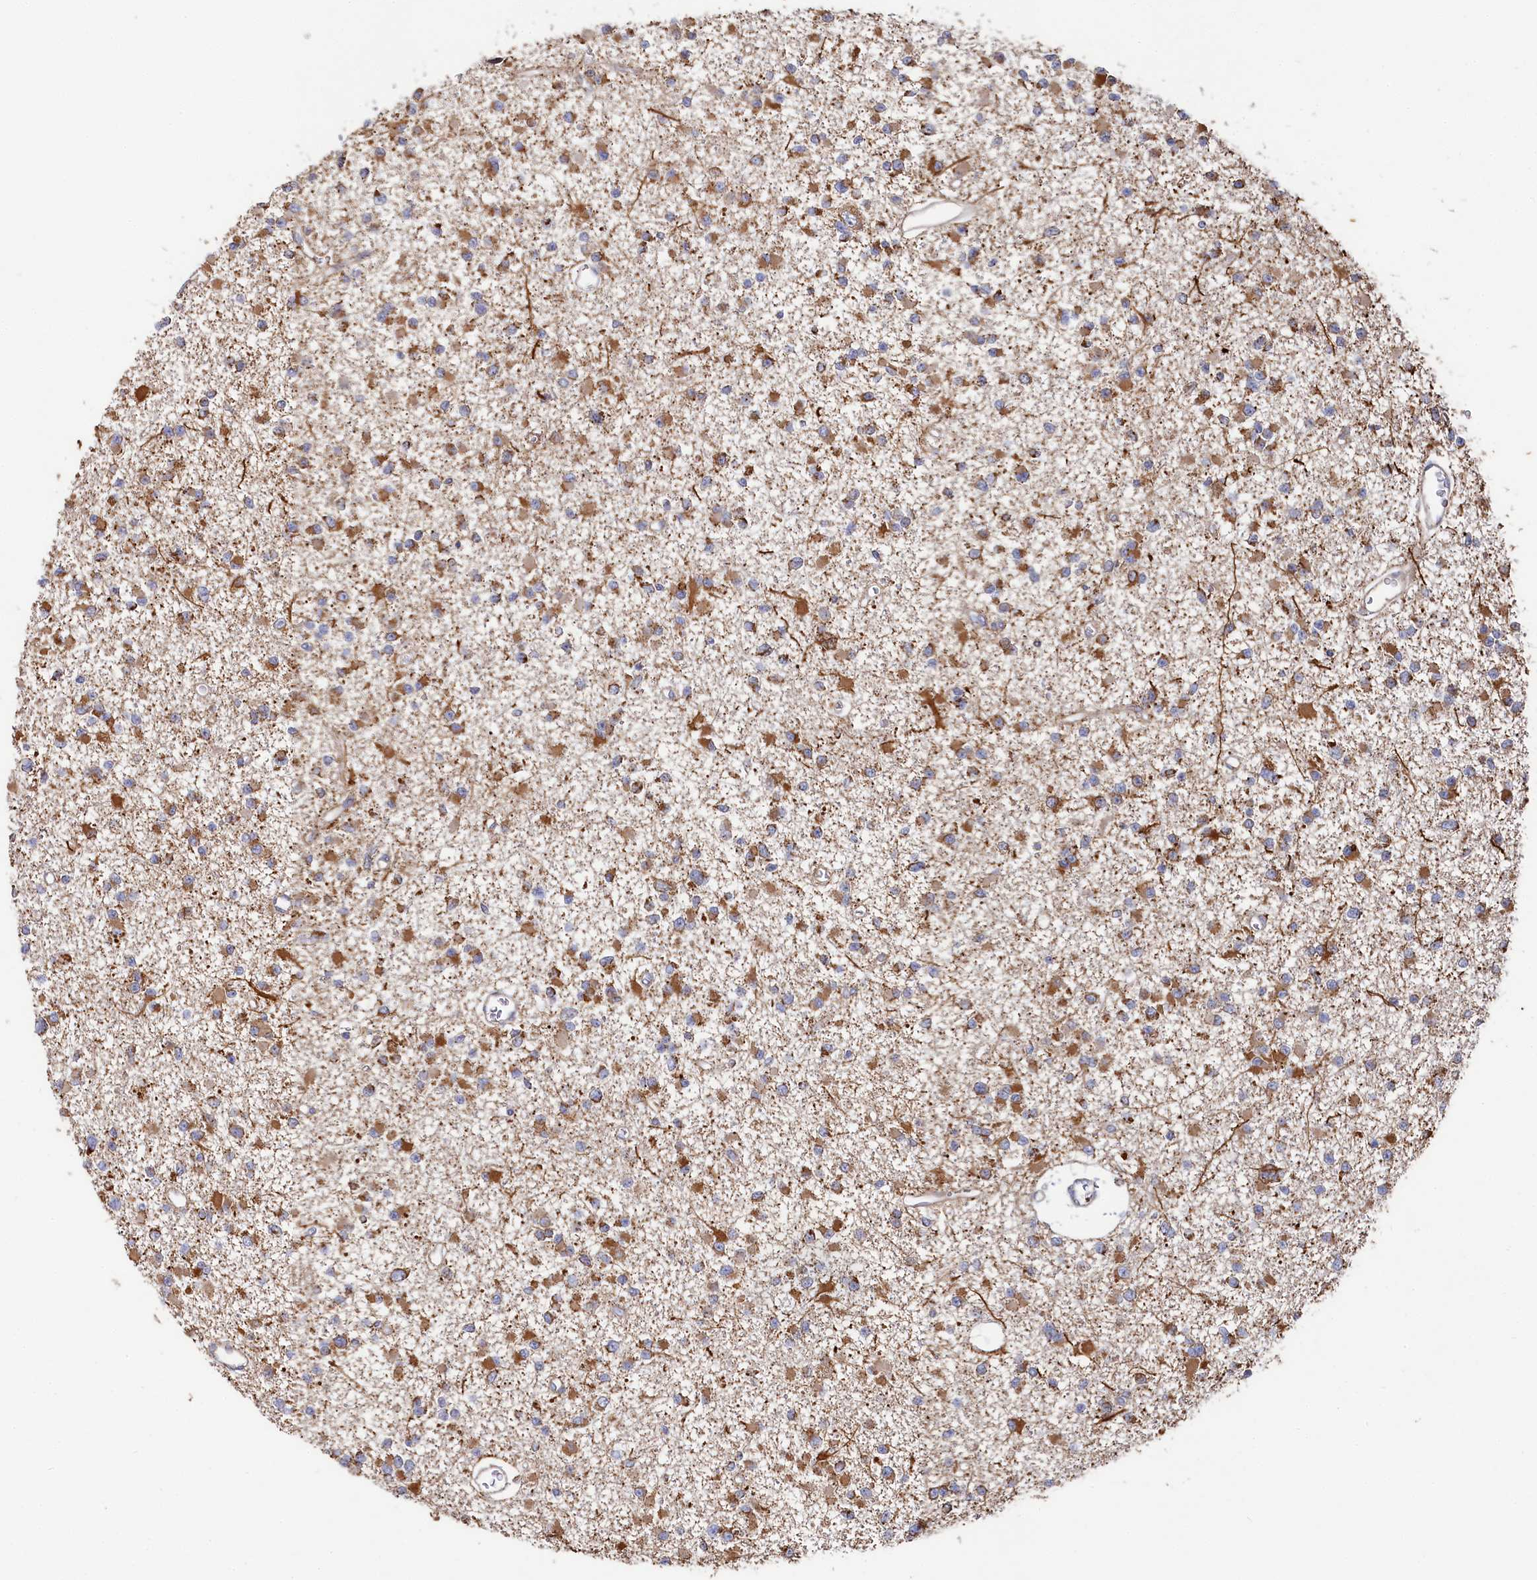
{"staining": {"intensity": "moderate", "quantity": ">75%", "location": "cytoplasmic/membranous"}, "tissue": "glioma", "cell_type": "Tumor cells", "image_type": "cancer", "snomed": [{"axis": "morphology", "description": "Glioma, malignant, Low grade"}, {"axis": "topography", "description": "Brain"}], "caption": "Tumor cells reveal medium levels of moderate cytoplasmic/membranous positivity in approximately >75% of cells in glioma.", "gene": "HAUS2", "patient": {"sex": "female", "age": 22}}